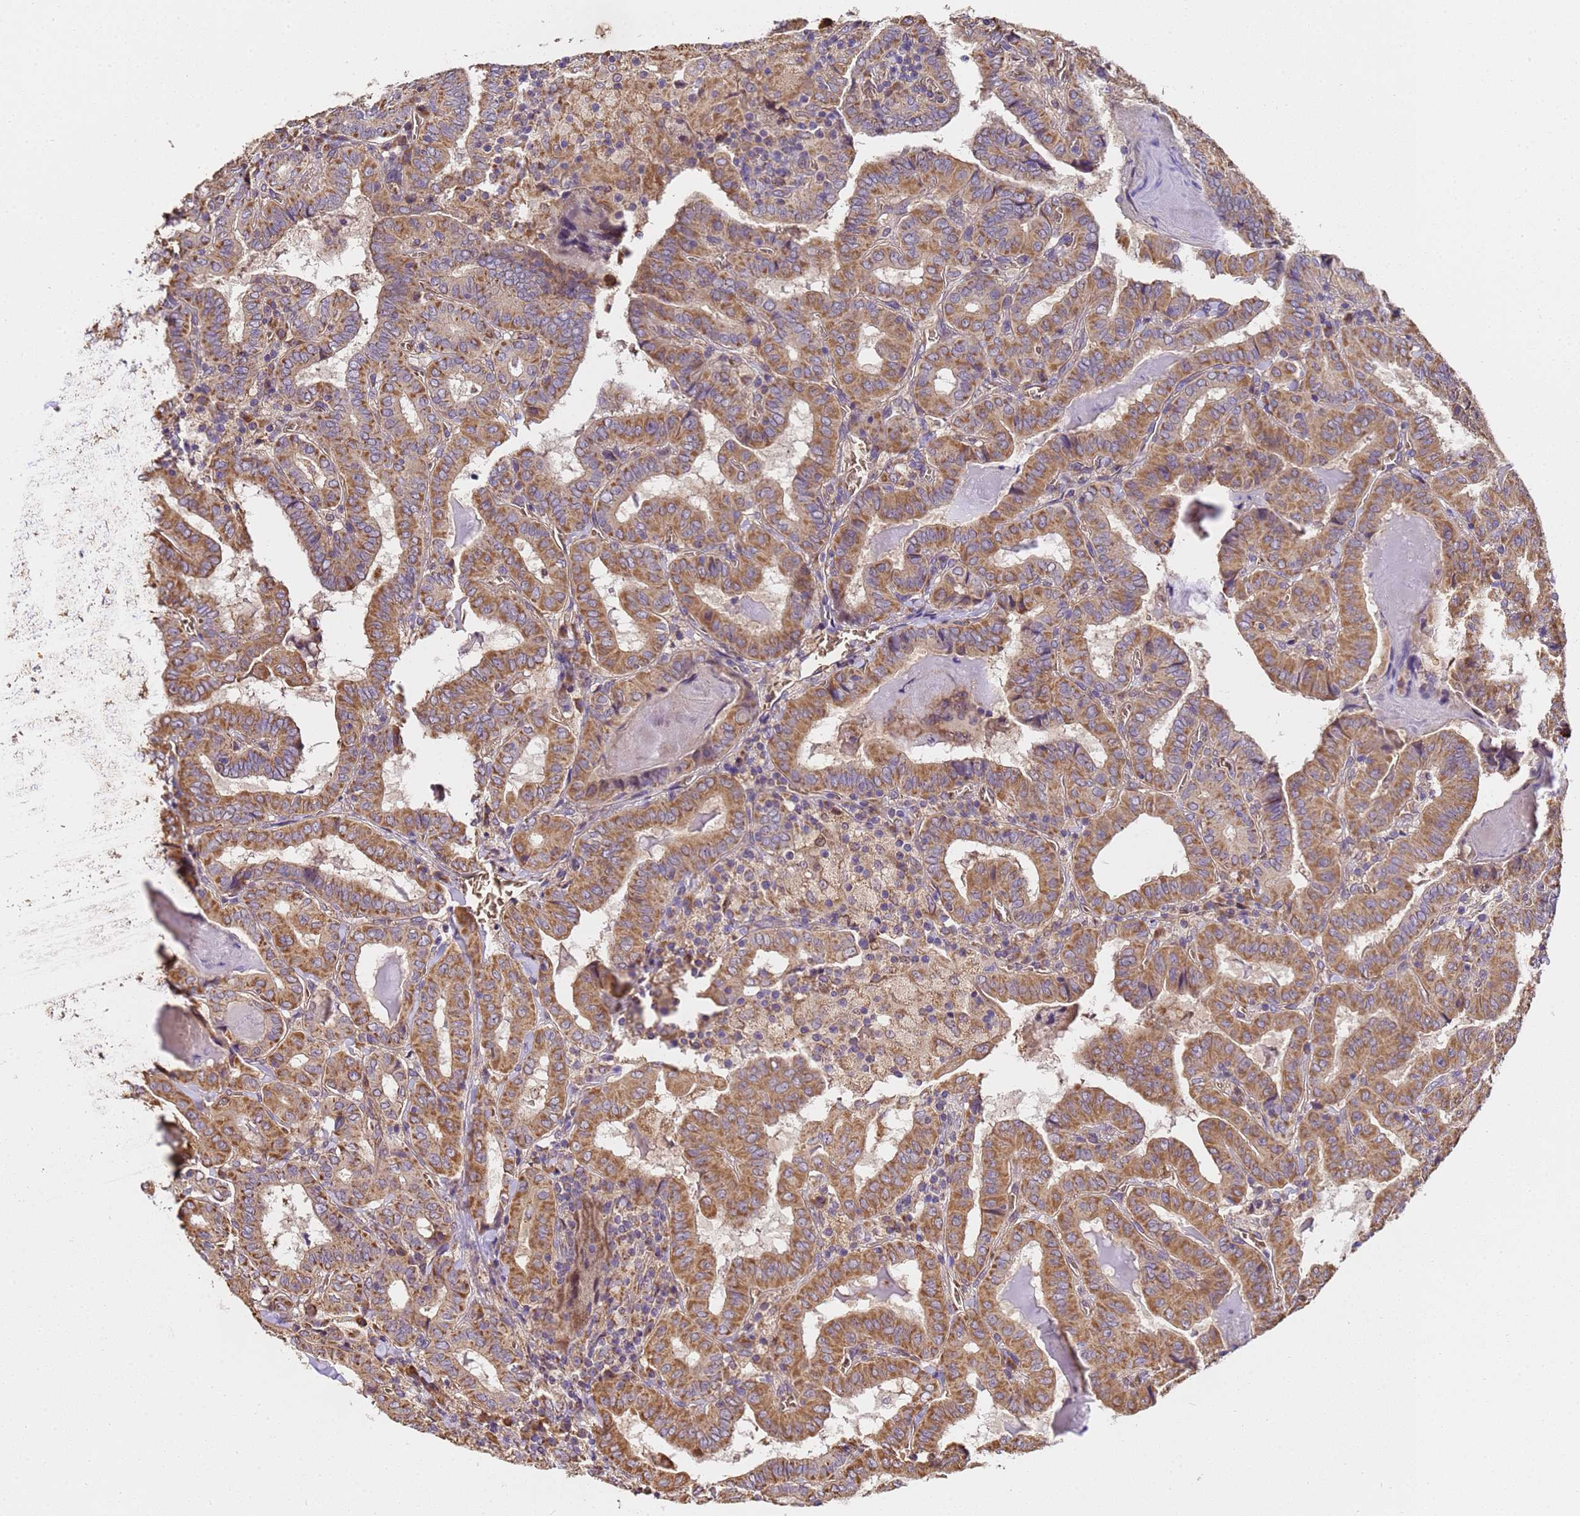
{"staining": {"intensity": "moderate", "quantity": ">75%", "location": "cytoplasmic/membranous"}, "tissue": "thyroid cancer", "cell_type": "Tumor cells", "image_type": "cancer", "snomed": [{"axis": "morphology", "description": "Papillary adenocarcinoma, NOS"}, {"axis": "topography", "description": "Thyroid gland"}], "caption": "Tumor cells show medium levels of moderate cytoplasmic/membranous expression in approximately >75% of cells in human thyroid cancer.", "gene": "LRRIQ1", "patient": {"sex": "female", "age": 72}}